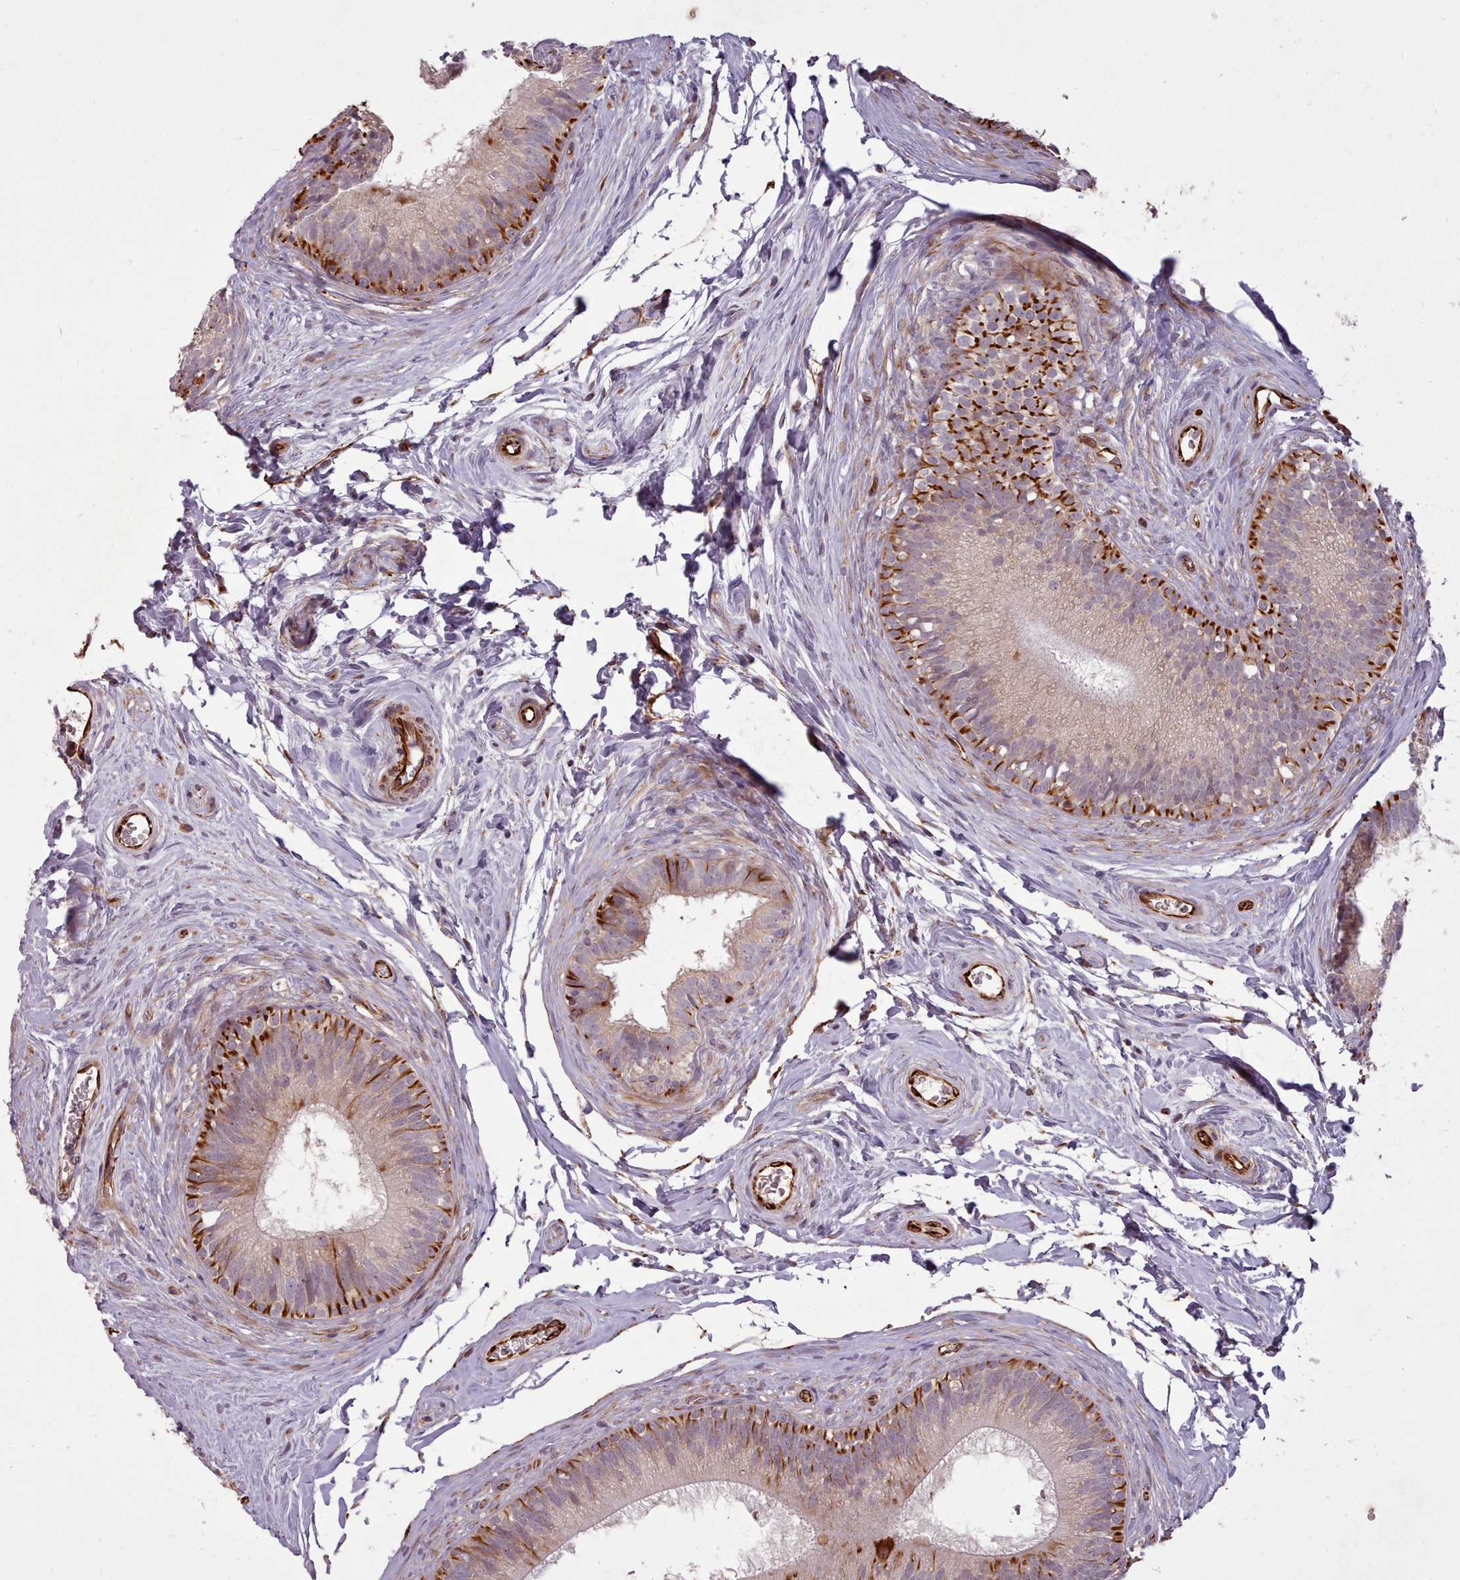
{"staining": {"intensity": "strong", "quantity": ">75%", "location": "cytoplasmic/membranous"}, "tissue": "epididymis", "cell_type": "Glandular cells", "image_type": "normal", "snomed": [{"axis": "morphology", "description": "Normal tissue, NOS"}, {"axis": "topography", "description": "Epididymis"}], "caption": "Immunohistochemical staining of normal human epididymis displays strong cytoplasmic/membranous protein staining in about >75% of glandular cells. The staining was performed using DAB (3,3'-diaminobenzidine) to visualize the protein expression in brown, while the nuclei were stained in blue with hematoxylin (Magnification: 20x).", "gene": "GBGT1", "patient": {"sex": "male", "age": 33}}